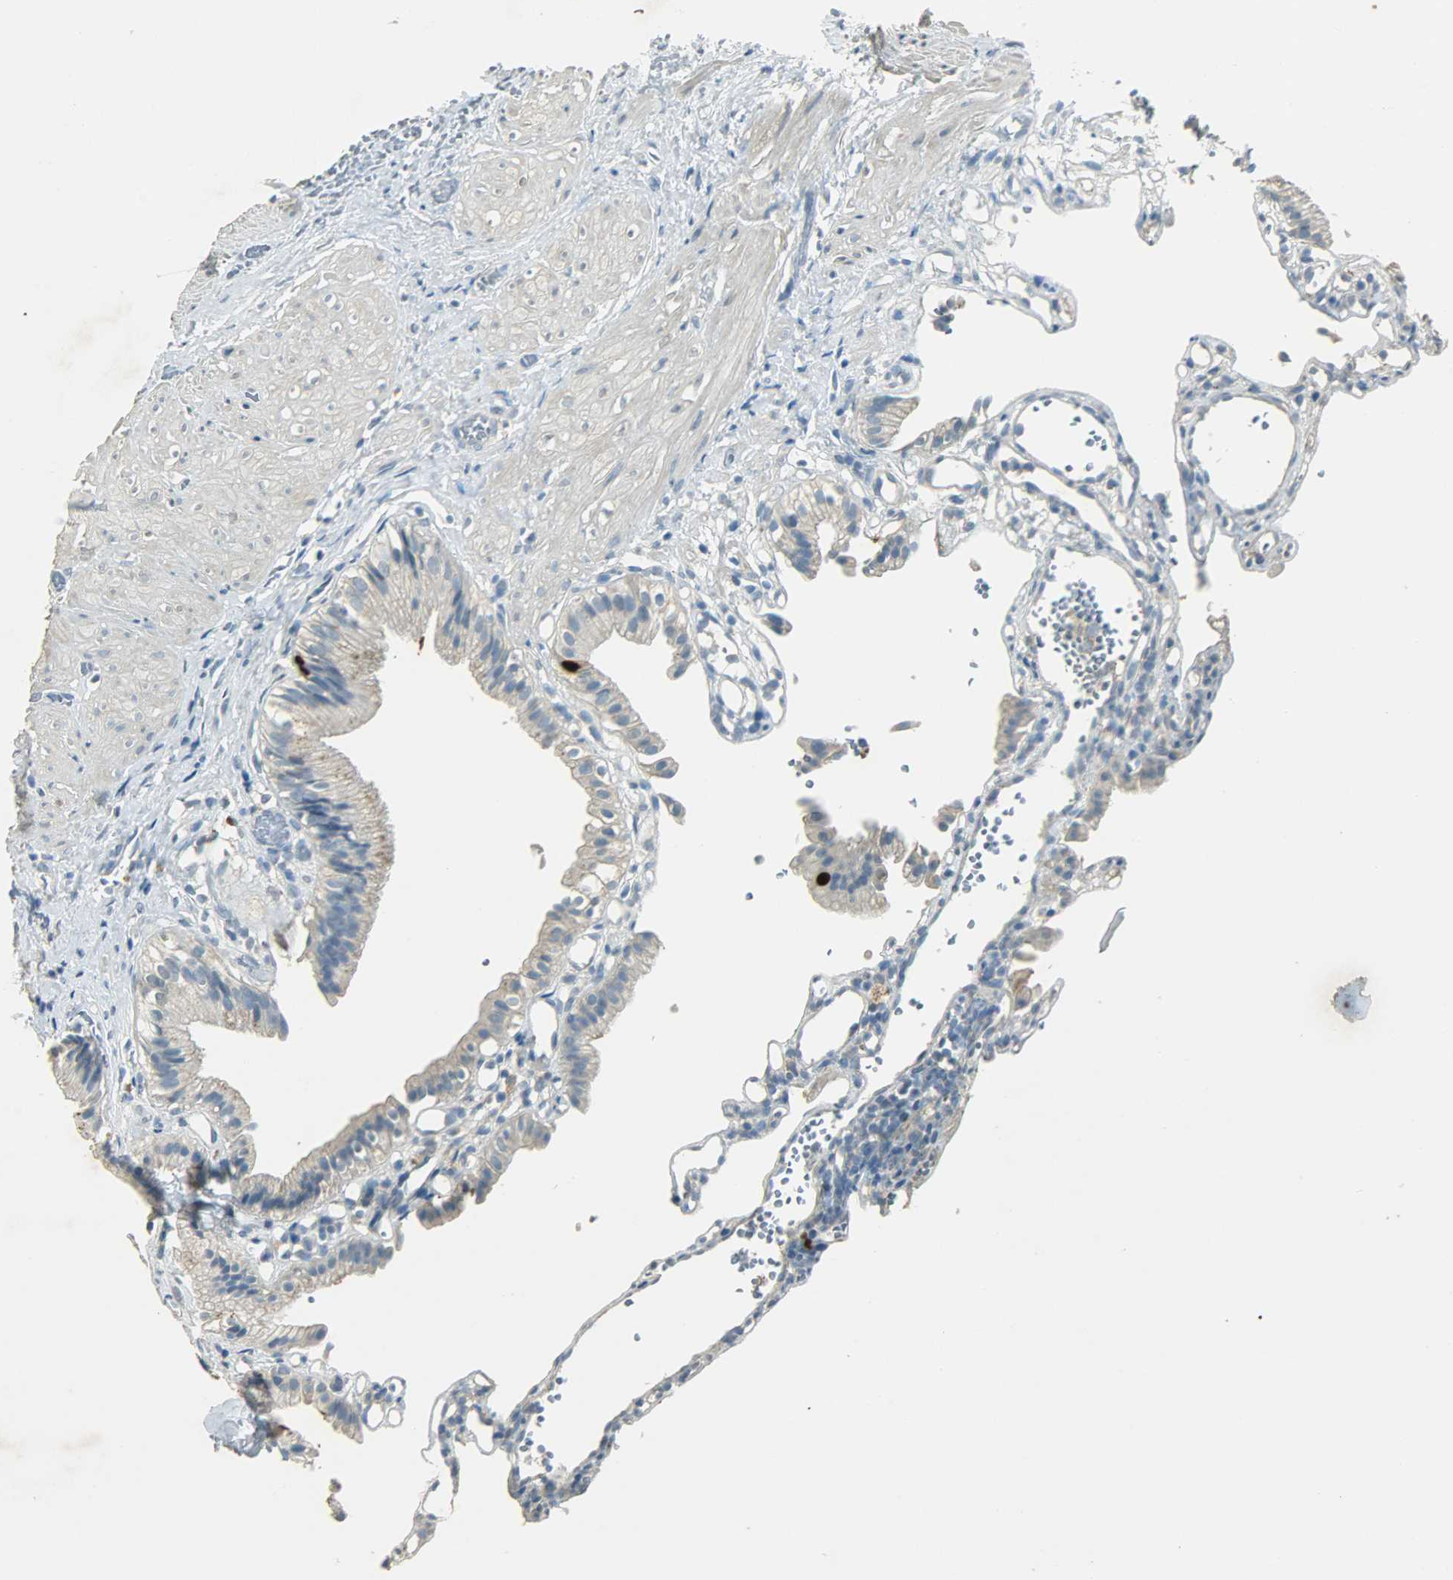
{"staining": {"intensity": "moderate", "quantity": "<25%", "location": "cytoplasmic/membranous"}, "tissue": "gallbladder", "cell_type": "Glandular cells", "image_type": "normal", "snomed": [{"axis": "morphology", "description": "Normal tissue, NOS"}, {"axis": "topography", "description": "Gallbladder"}], "caption": "A low amount of moderate cytoplasmic/membranous staining is present in approximately <25% of glandular cells in normal gallbladder. Immunohistochemistry stains the protein of interest in brown and the nuclei are stained blue.", "gene": "TPX2", "patient": {"sex": "male", "age": 65}}